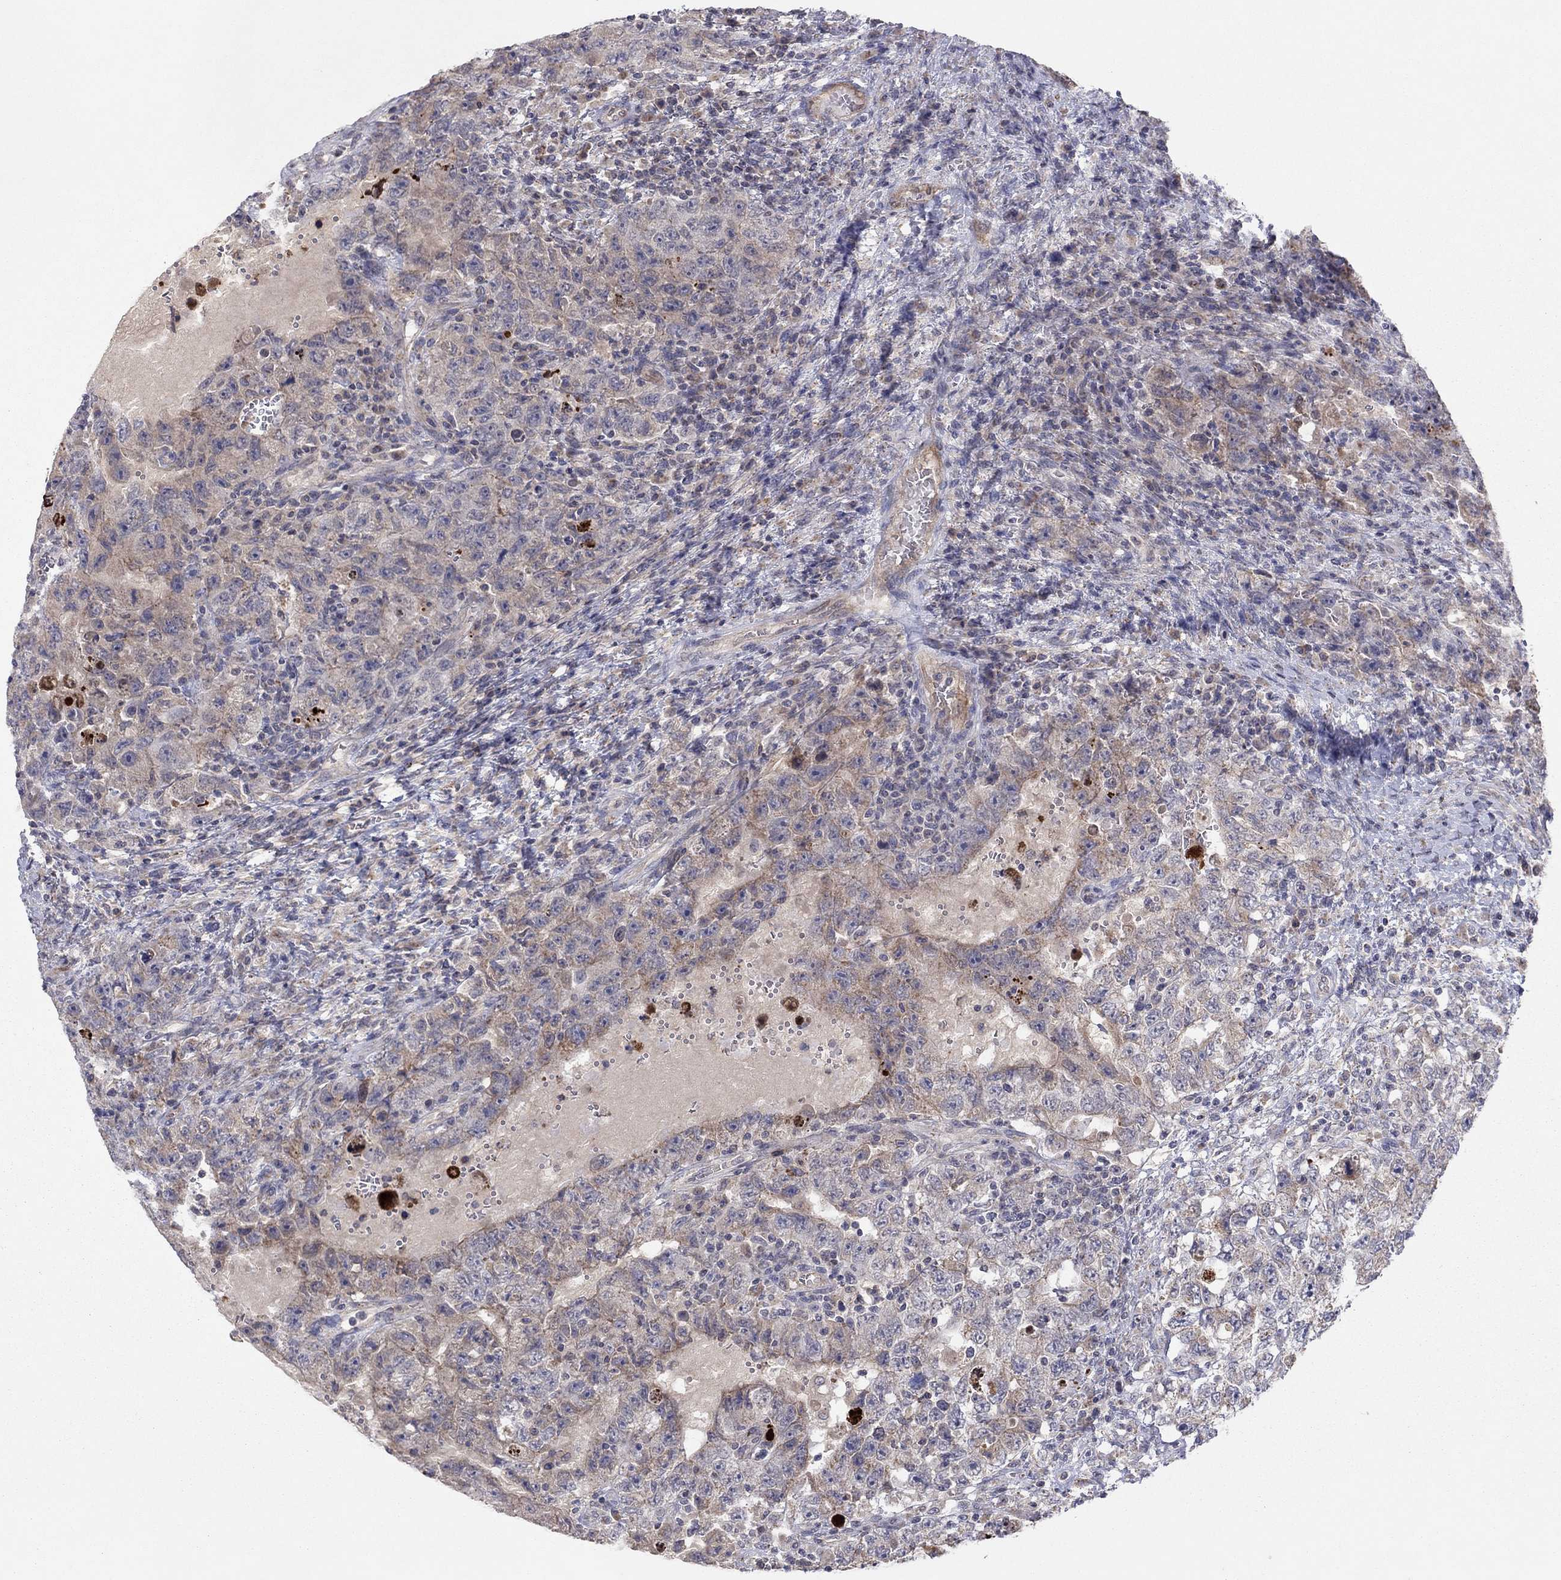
{"staining": {"intensity": "moderate", "quantity": "<25%", "location": "cytoplasmic/membranous"}, "tissue": "testis cancer", "cell_type": "Tumor cells", "image_type": "cancer", "snomed": [{"axis": "morphology", "description": "Carcinoma, Embryonal, NOS"}, {"axis": "topography", "description": "Testis"}], "caption": "Immunohistochemistry (IHC) staining of testis cancer, which shows low levels of moderate cytoplasmic/membranous expression in approximately <25% of tumor cells indicating moderate cytoplasmic/membranous protein expression. The staining was performed using DAB (brown) for protein detection and nuclei were counterstained in hematoxylin (blue).", "gene": "CRACDL", "patient": {"sex": "male", "age": 26}}